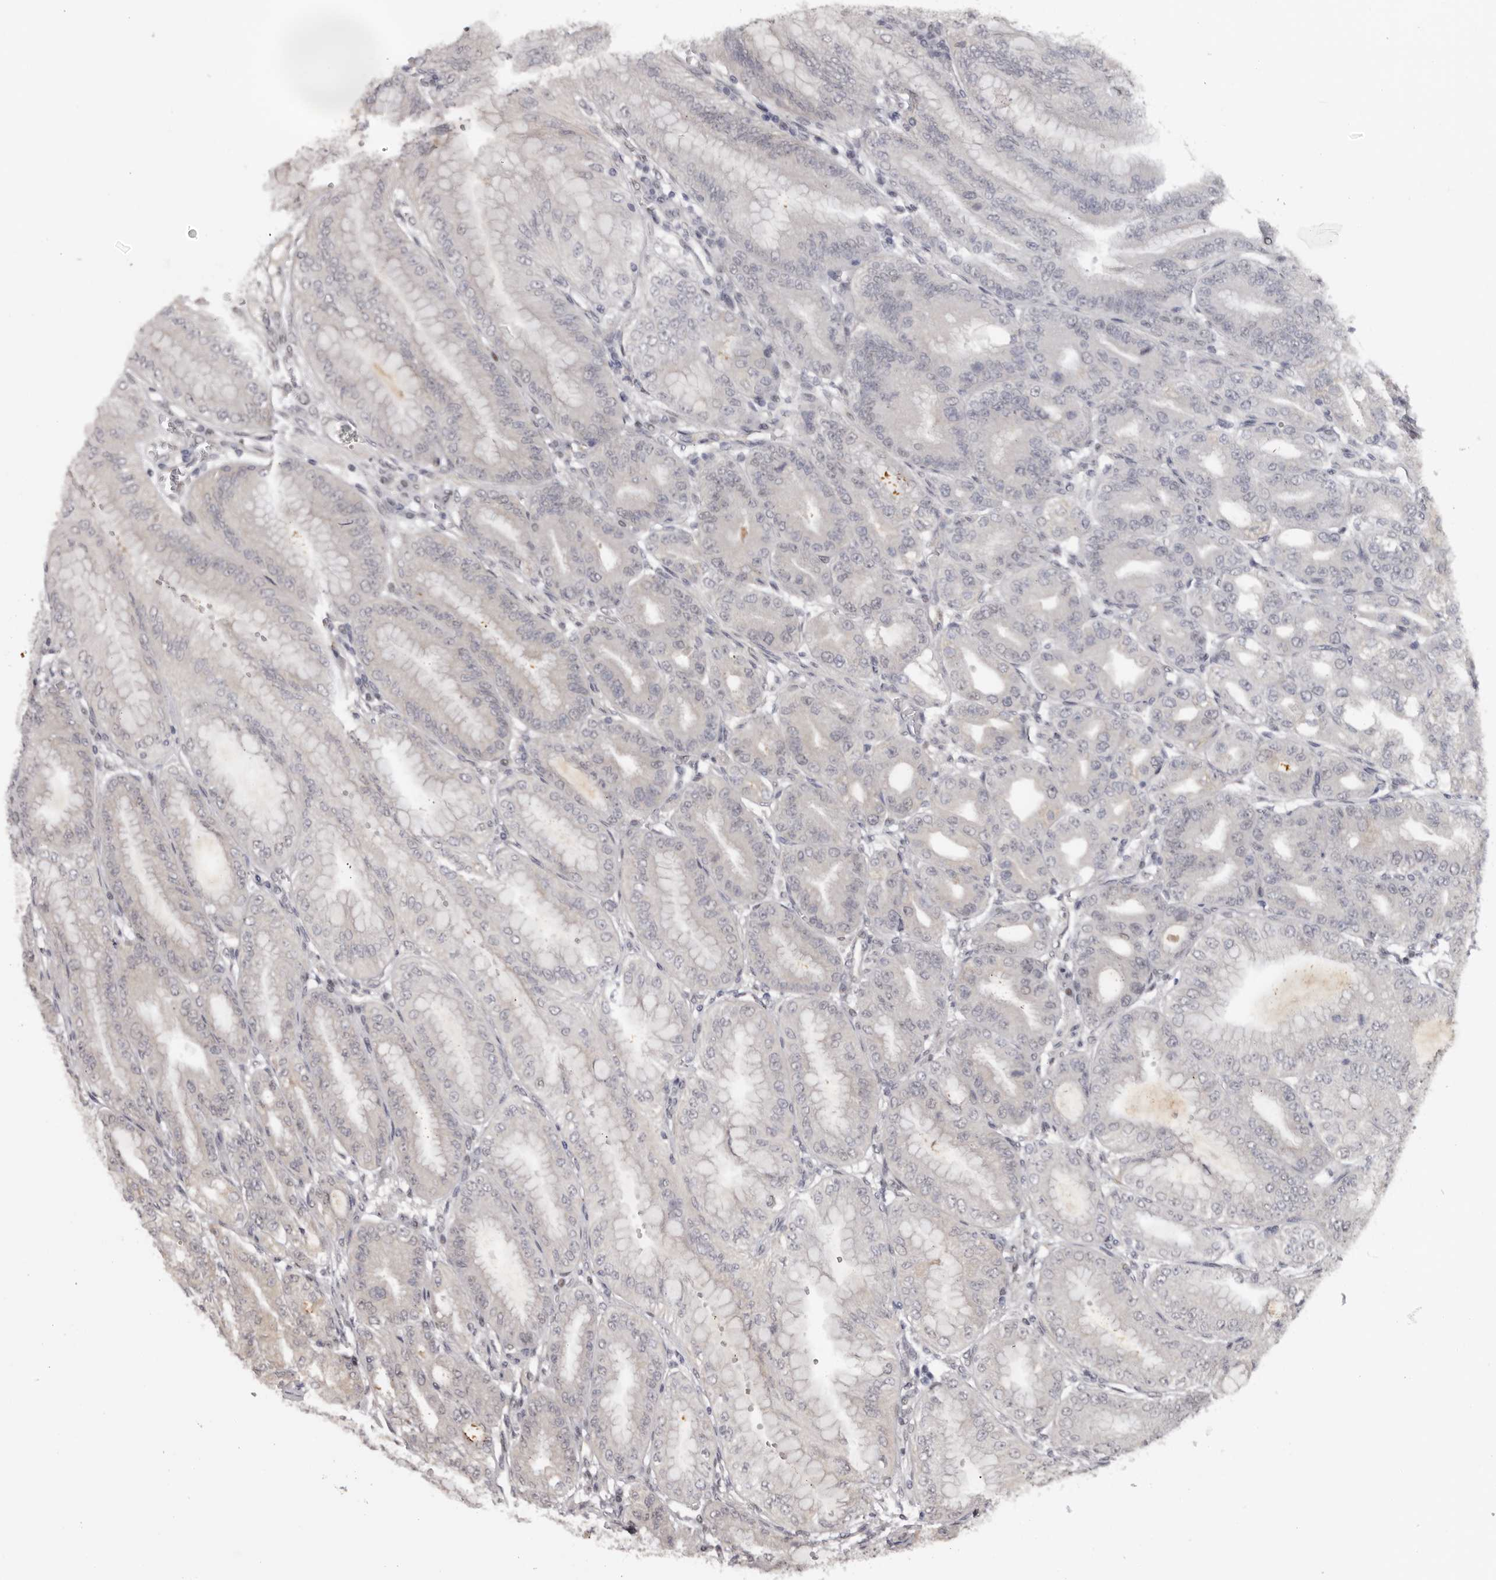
{"staining": {"intensity": "weak", "quantity": "<25%", "location": "cytoplasmic/membranous,nuclear"}, "tissue": "stomach", "cell_type": "Glandular cells", "image_type": "normal", "snomed": [{"axis": "morphology", "description": "Normal tissue, NOS"}, {"axis": "topography", "description": "Stomach, lower"}], "caption": "Immunohistochemical staining of normal stomach reveals no significant staining in glandular cells. Brightfield microscopy of immunohistochemistry (IHC) stained with DAB (3,3'-diaminobenzidine) (brown) and hematoxylin (blue), captured at high magnification.", "gene": "TBX5", "patient": {"sex": "male", "age": 71}}